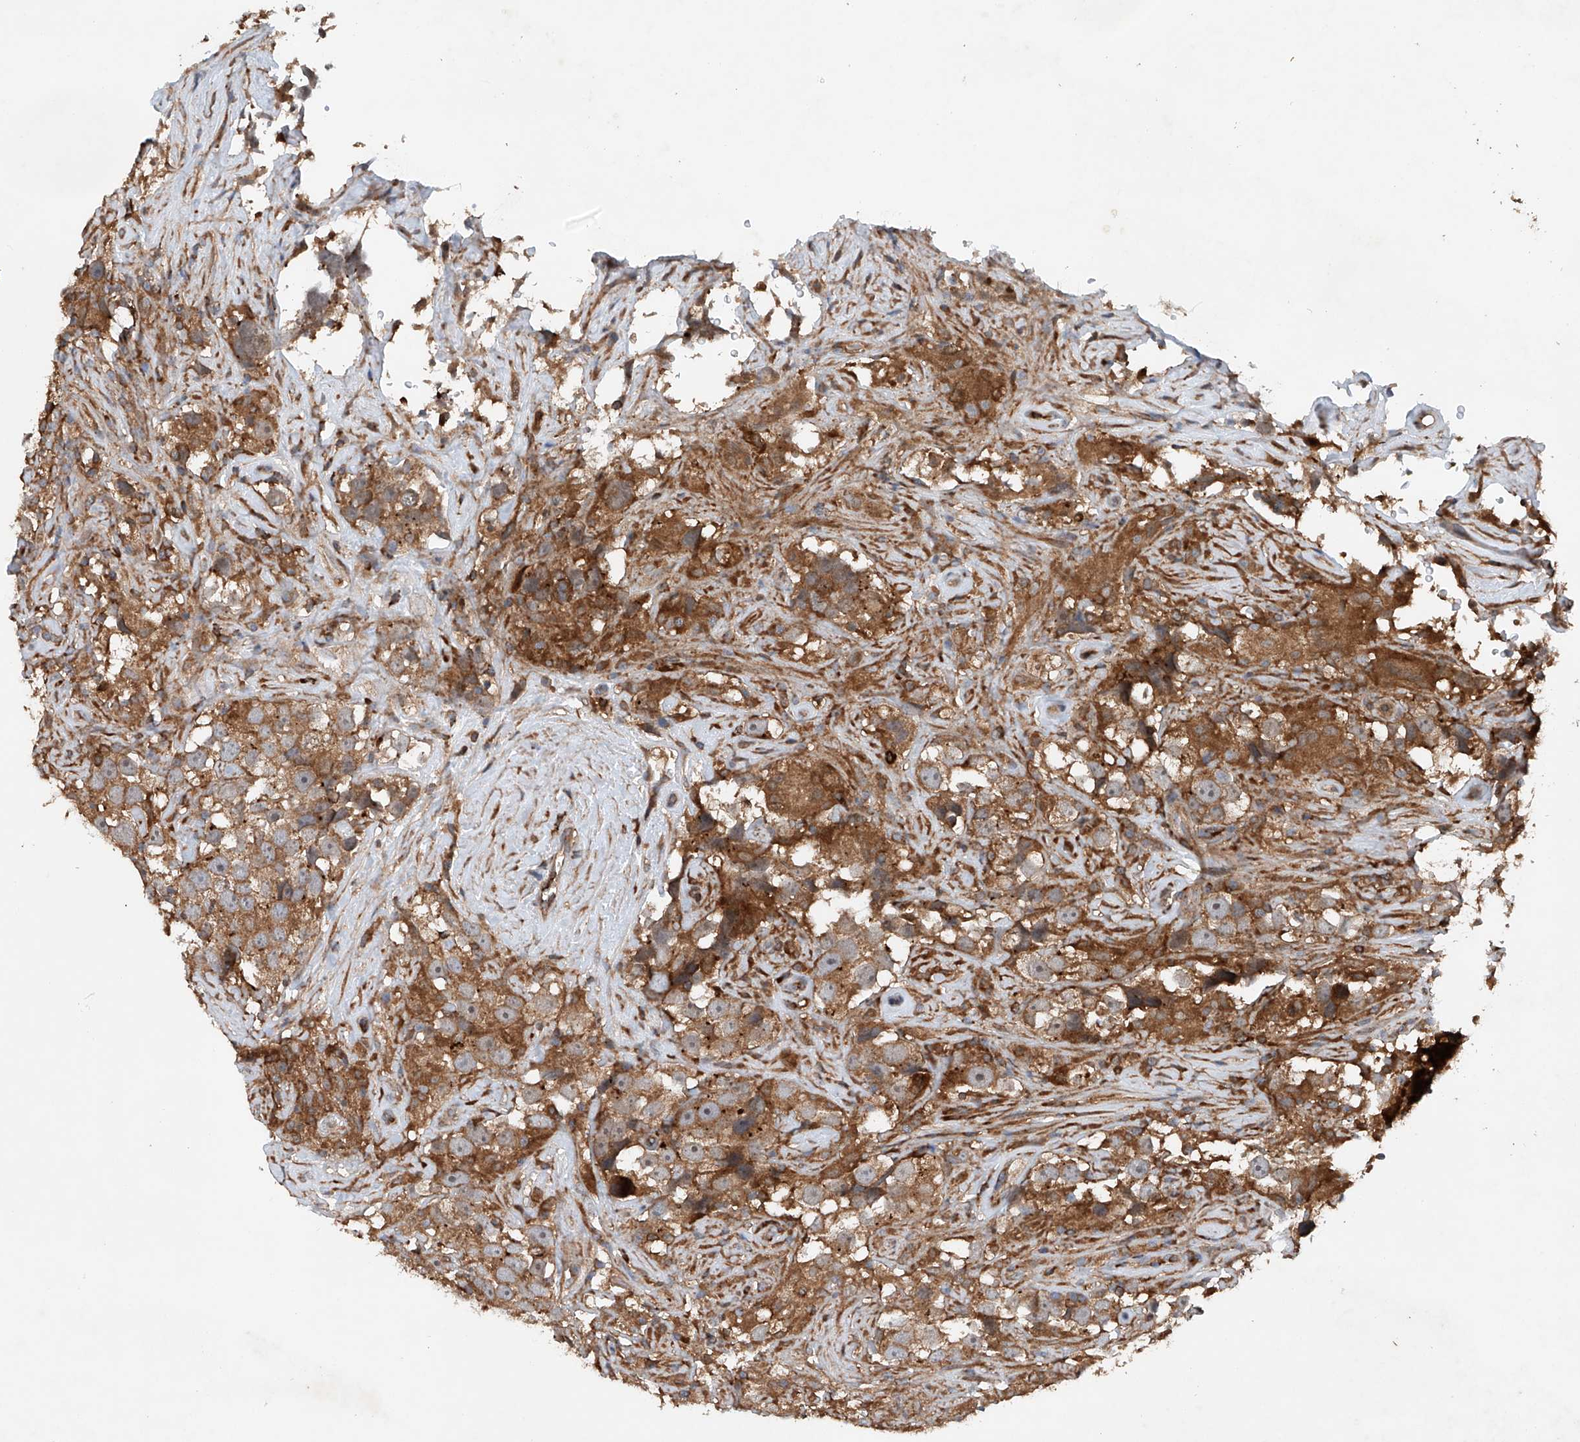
{"staining": {"intensity": "moderate", "quantity": ">75%", "location": "cytoplasmic/membranous"}, "tissue": "testis cancer", "cell_type": "Tumor cells", "image_type": "cancer", "snomed": [{"axis": "morphology", "description": "Seminoma, NOS"}, {"axis": "topography", "description": "Testis"}], "caption": "This histopathology image reveals IHC staining of human testis cancer, with medium moderate cytoplasmic/membranous expression in about >75% of tumor cells.", "gene": "CEP85L", "patient": {"sex": "male", "age": 49}}